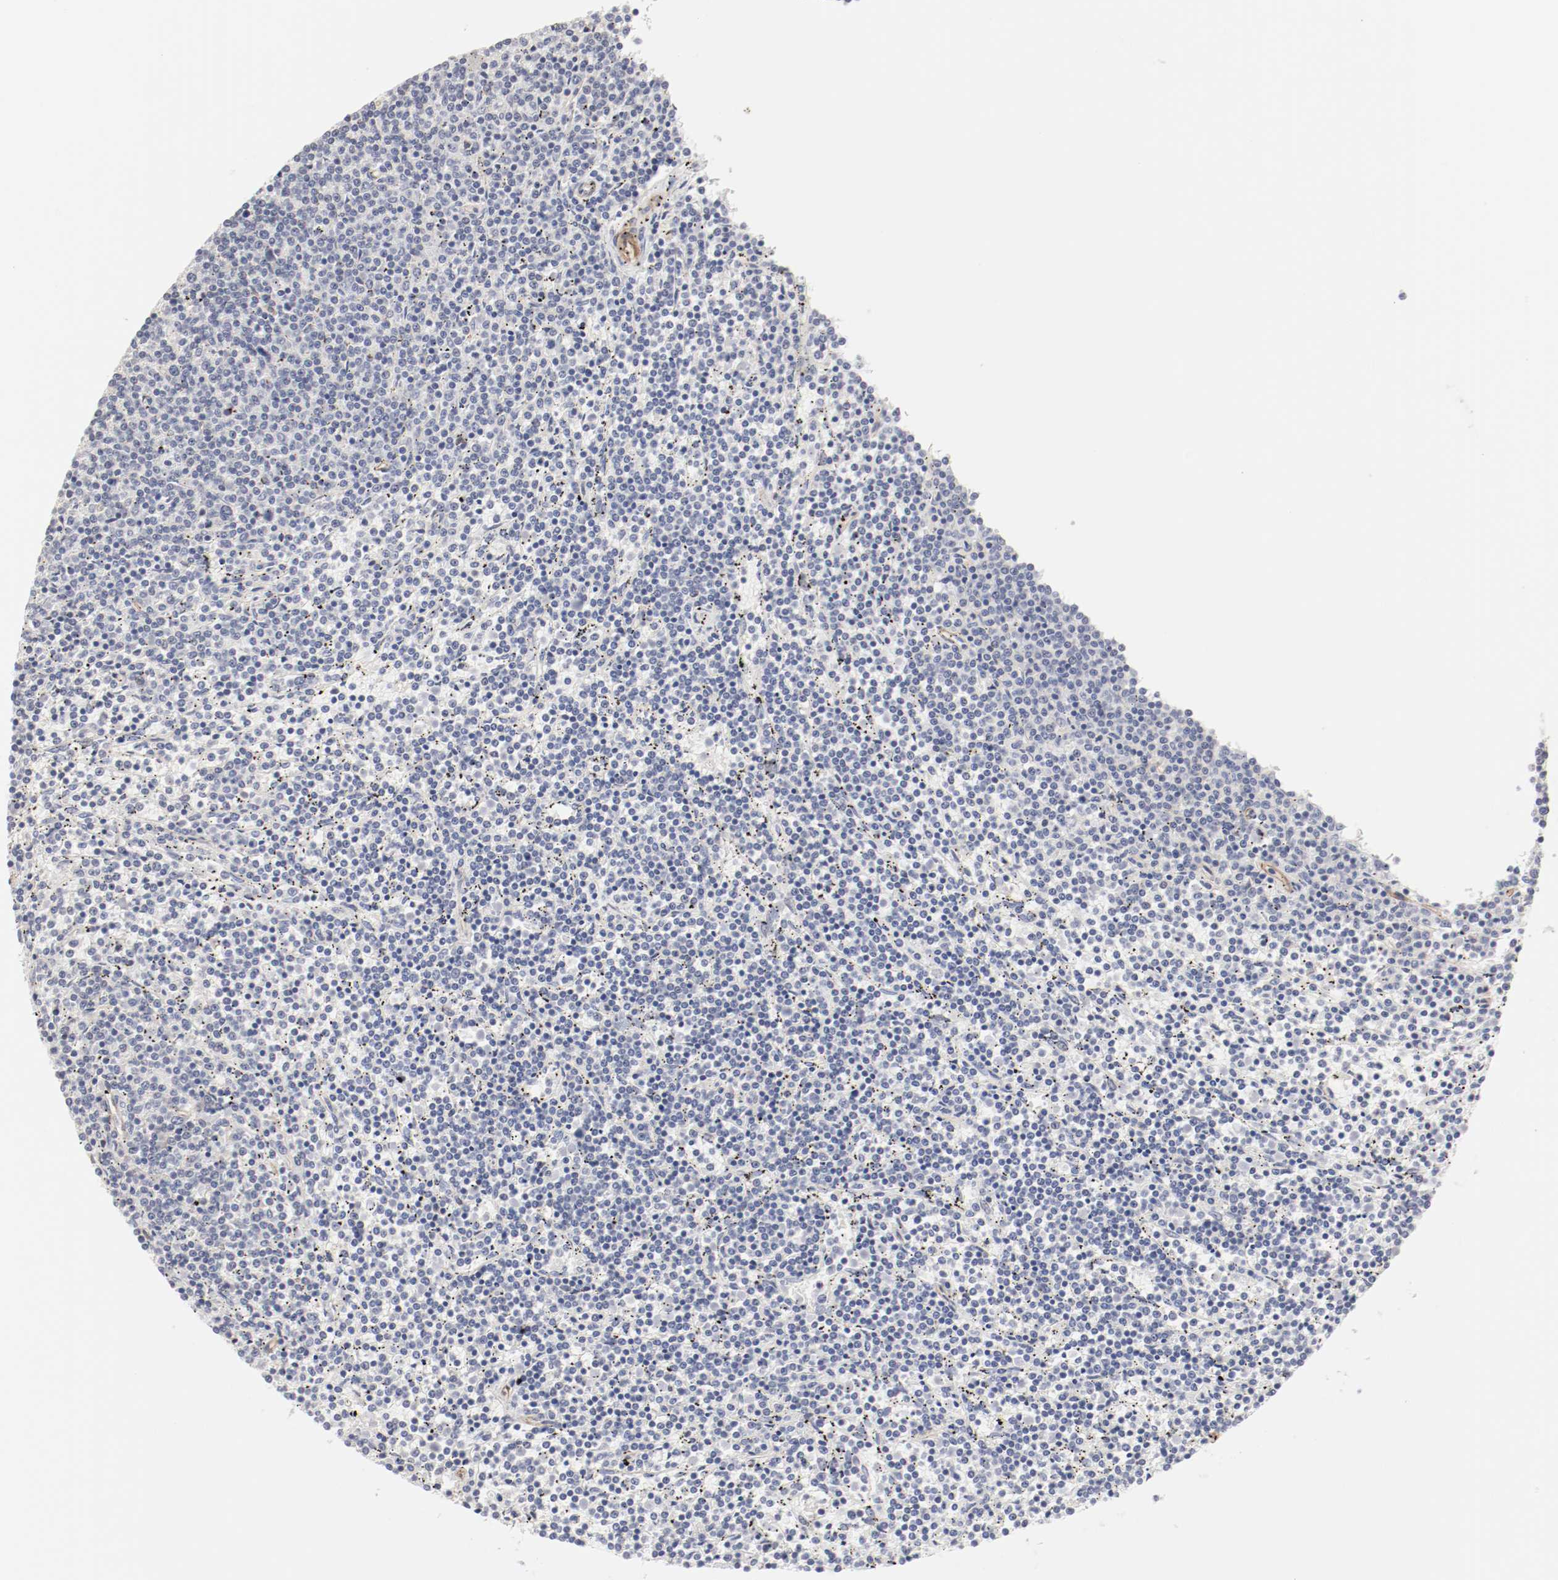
{"staining": {"intensity": "negative", "quantity": "none", "location": "none"}, "tissue": "lymphoma", "cell_type": "Tumor cells", "image_type": "cancer", "snomed": [{"axis": "morphology", "description": "Malignant lymphoma, non-Hodgkin's type, Low grade"}, {"axis": "topography", "description": "Spleen"}], "caption": "An immunohistochemistry (IHC) image of malignant lymphoma, non-Hodgkin's type (low-grade) is shown. There is no staining in tumor cells of malignant lymphoma, non-Hodgkin's type (low-grade).", "gene": "MAGED4", "patient": {"sex": "female", "age": 50}}